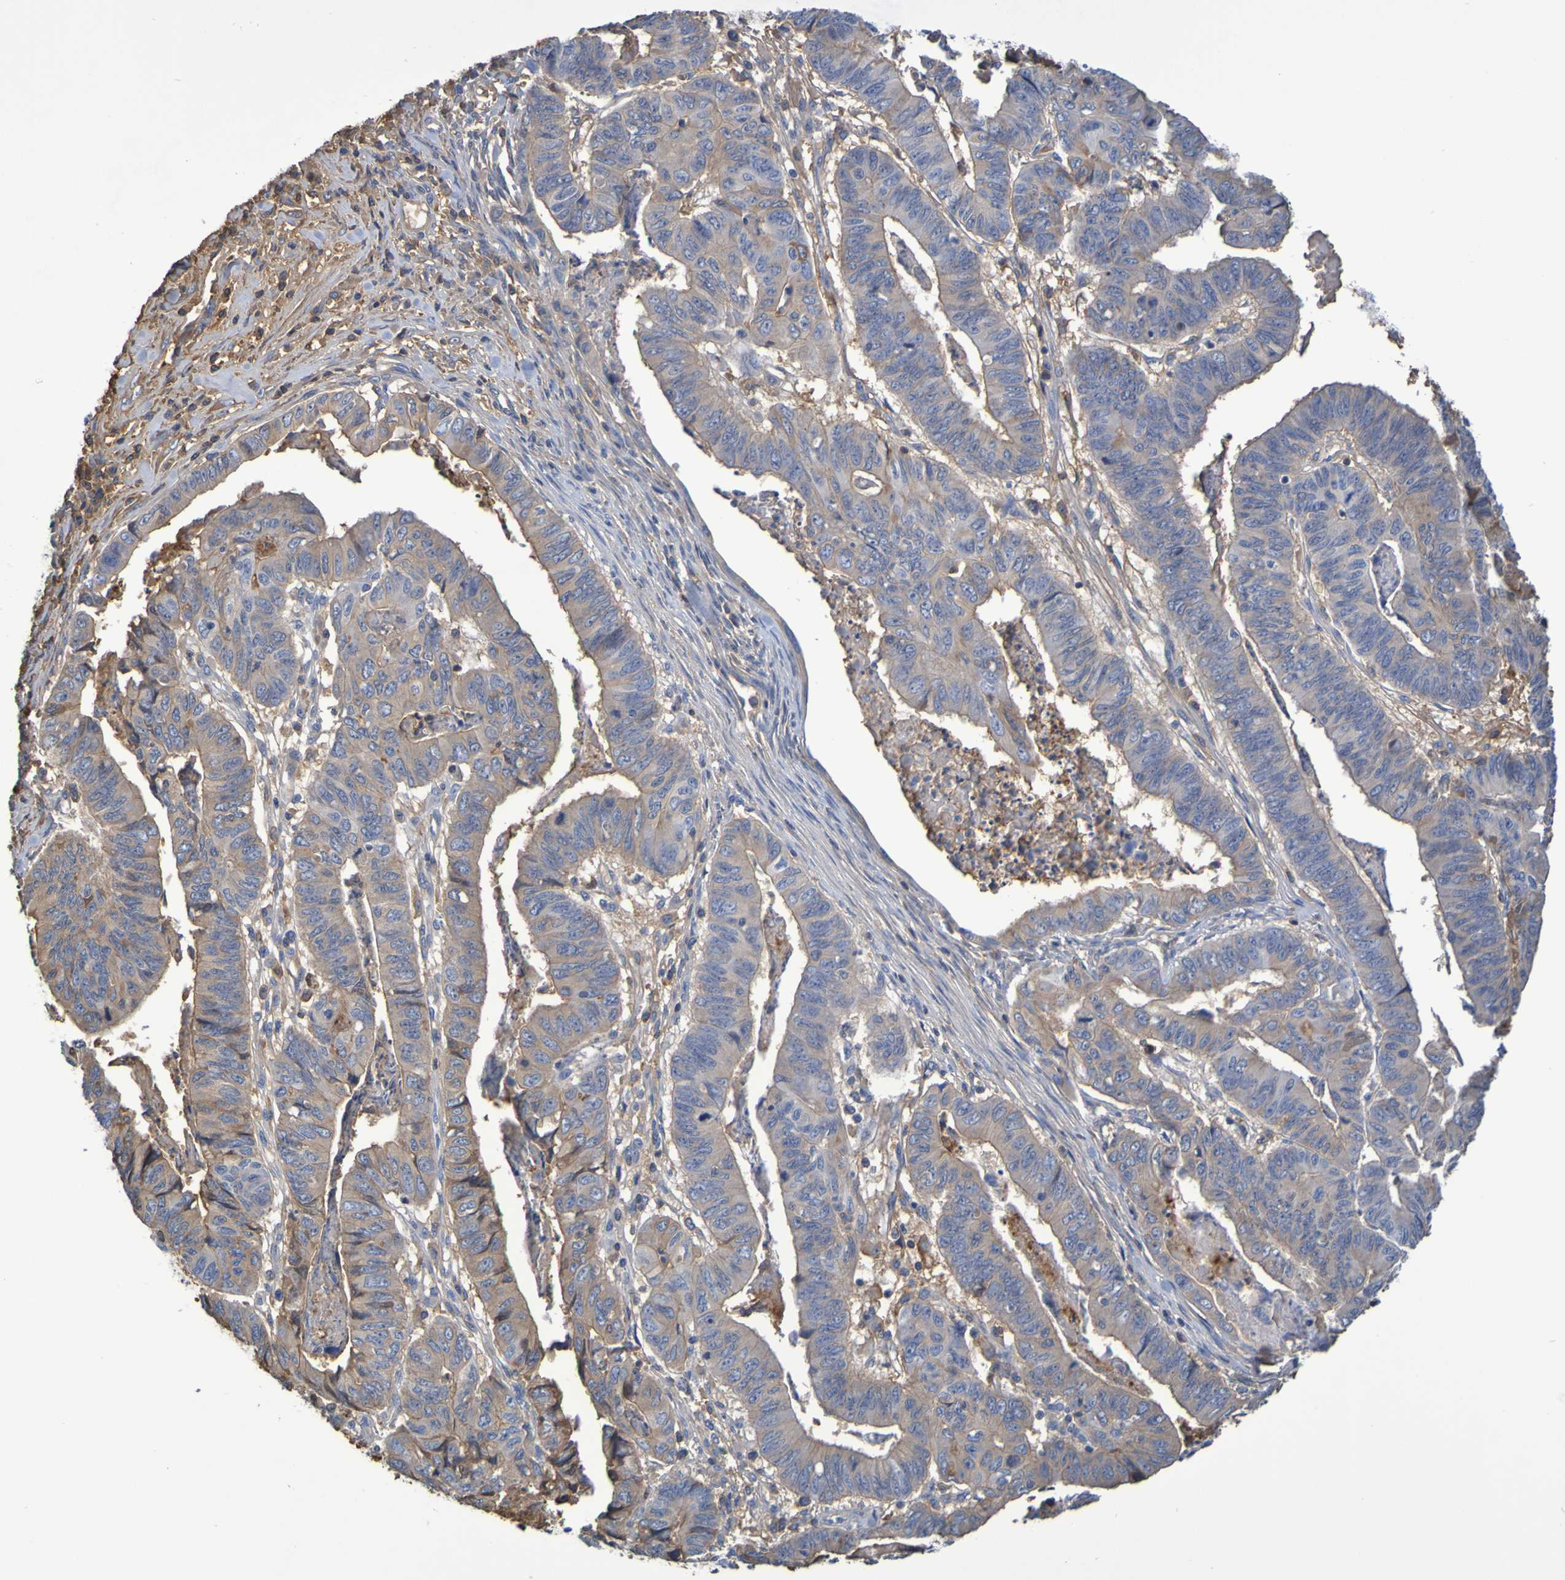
{"staining": {"intensity": "moderate", "quantity": "25%-75%", "location": "cytoplasmic/membranous"}, "tissue": "stomach cancer", "cell_type": "Tumor cells", "image_type": "cancer", "snomed": [{"axis": "morphology", "description": "Adenocarcinoma, NOS"}, {"axis": "topography", "description": "Stomach, lower"}], "caption": "Stomach cancer (adenocarcinoma) stained with DAB IHC displays medium levels of moderate cytoplasmic/membranous expression in approximately 25%-75% of tumor cells.", "gene": "GAB3", "patient": {"sex": "male", "age": 77}}